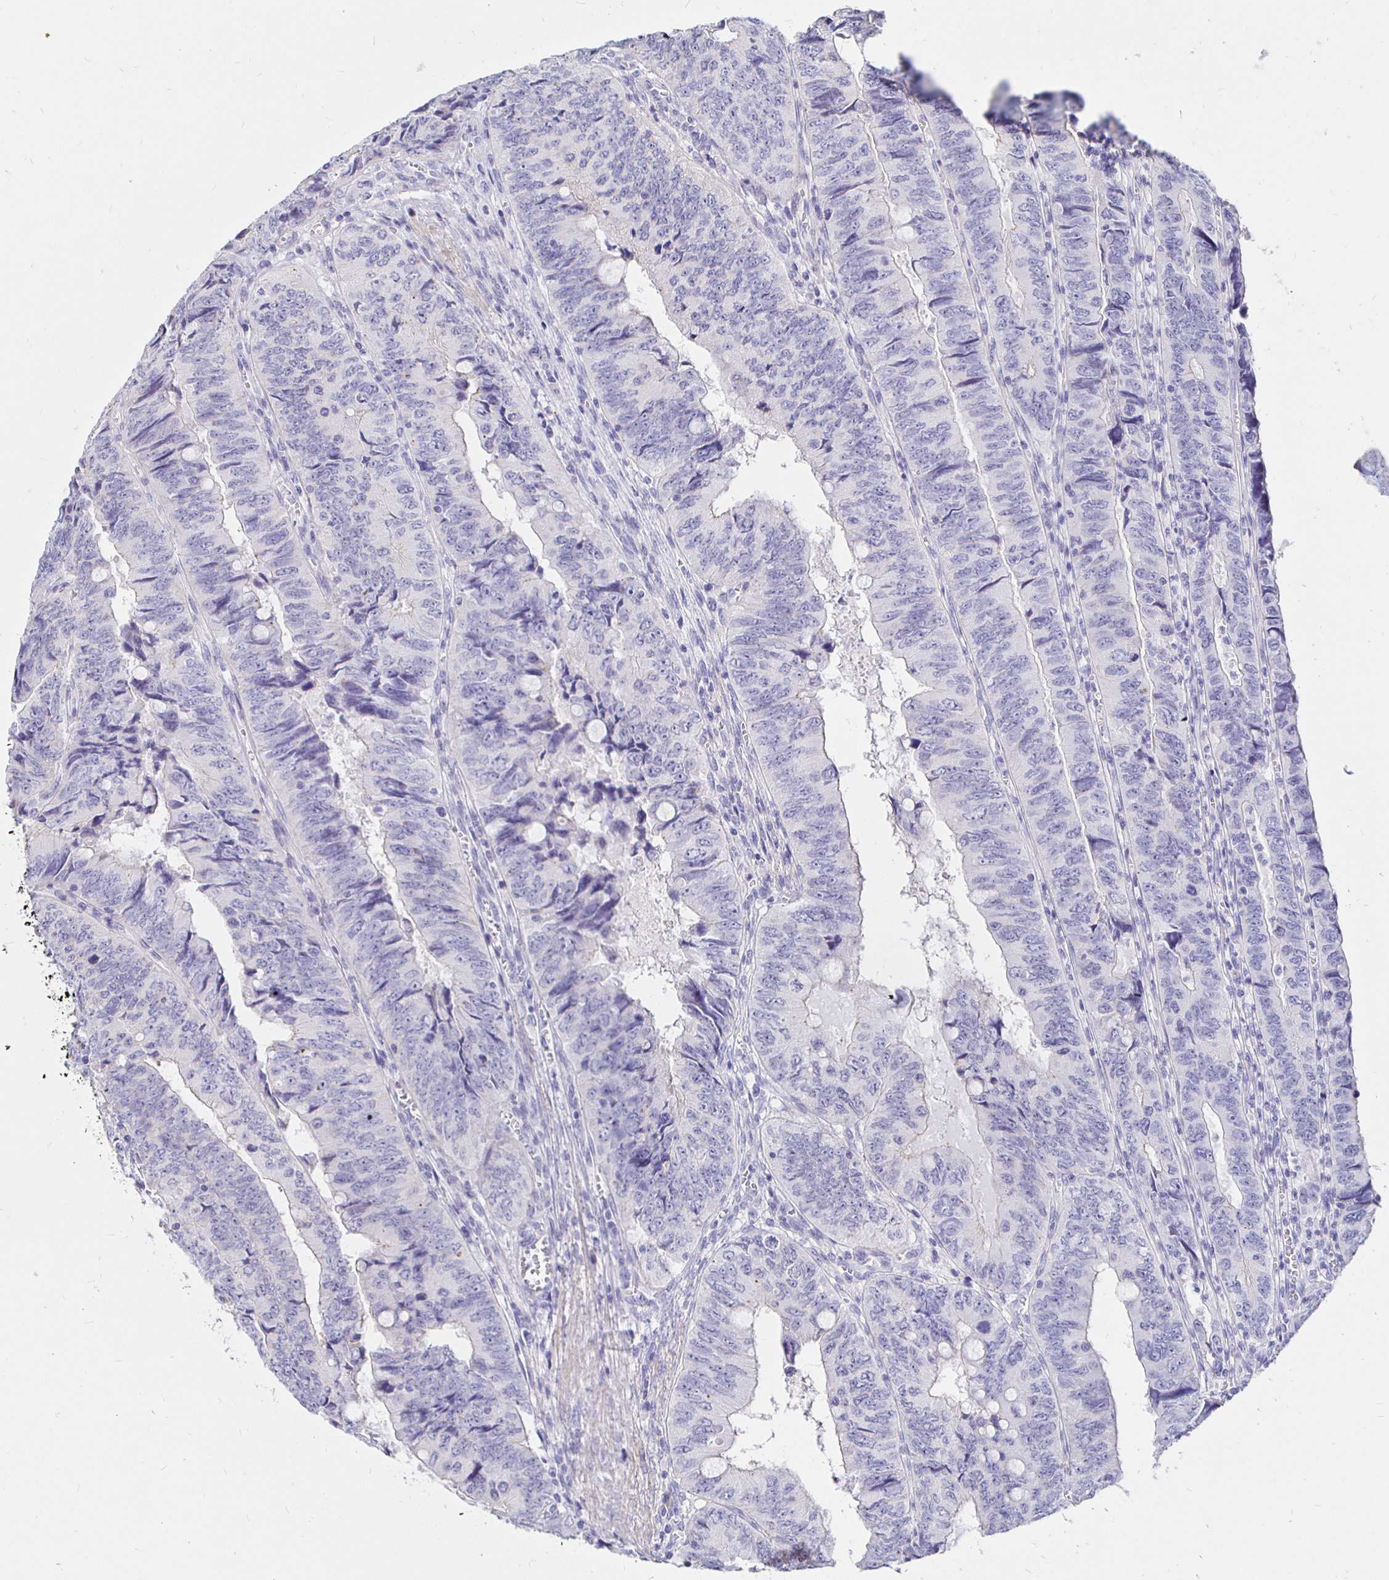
{"staining": {"intensity": "negative", "quantity": "none", "location": "none"}, "tissue": "colorectal cancer", "cell_type": "Tumor cells", "image_type": "cancer", "snomed": [{"axis": "morphology", "description": "Adenocarcinoma, NOS"}, {"axis": "topography", "description": "Colon"}], "caption": "Immunohistochemistry (IHC) histopathology image of colorectal adenocarcinoma stained for a protein (brown), which demonstrates no staining in tumor cells. (DAB immunohistochemistry with hematoxylin counter stain).", "gene": "NECAB1", "patient": {"sex": "female", "age": 84}}